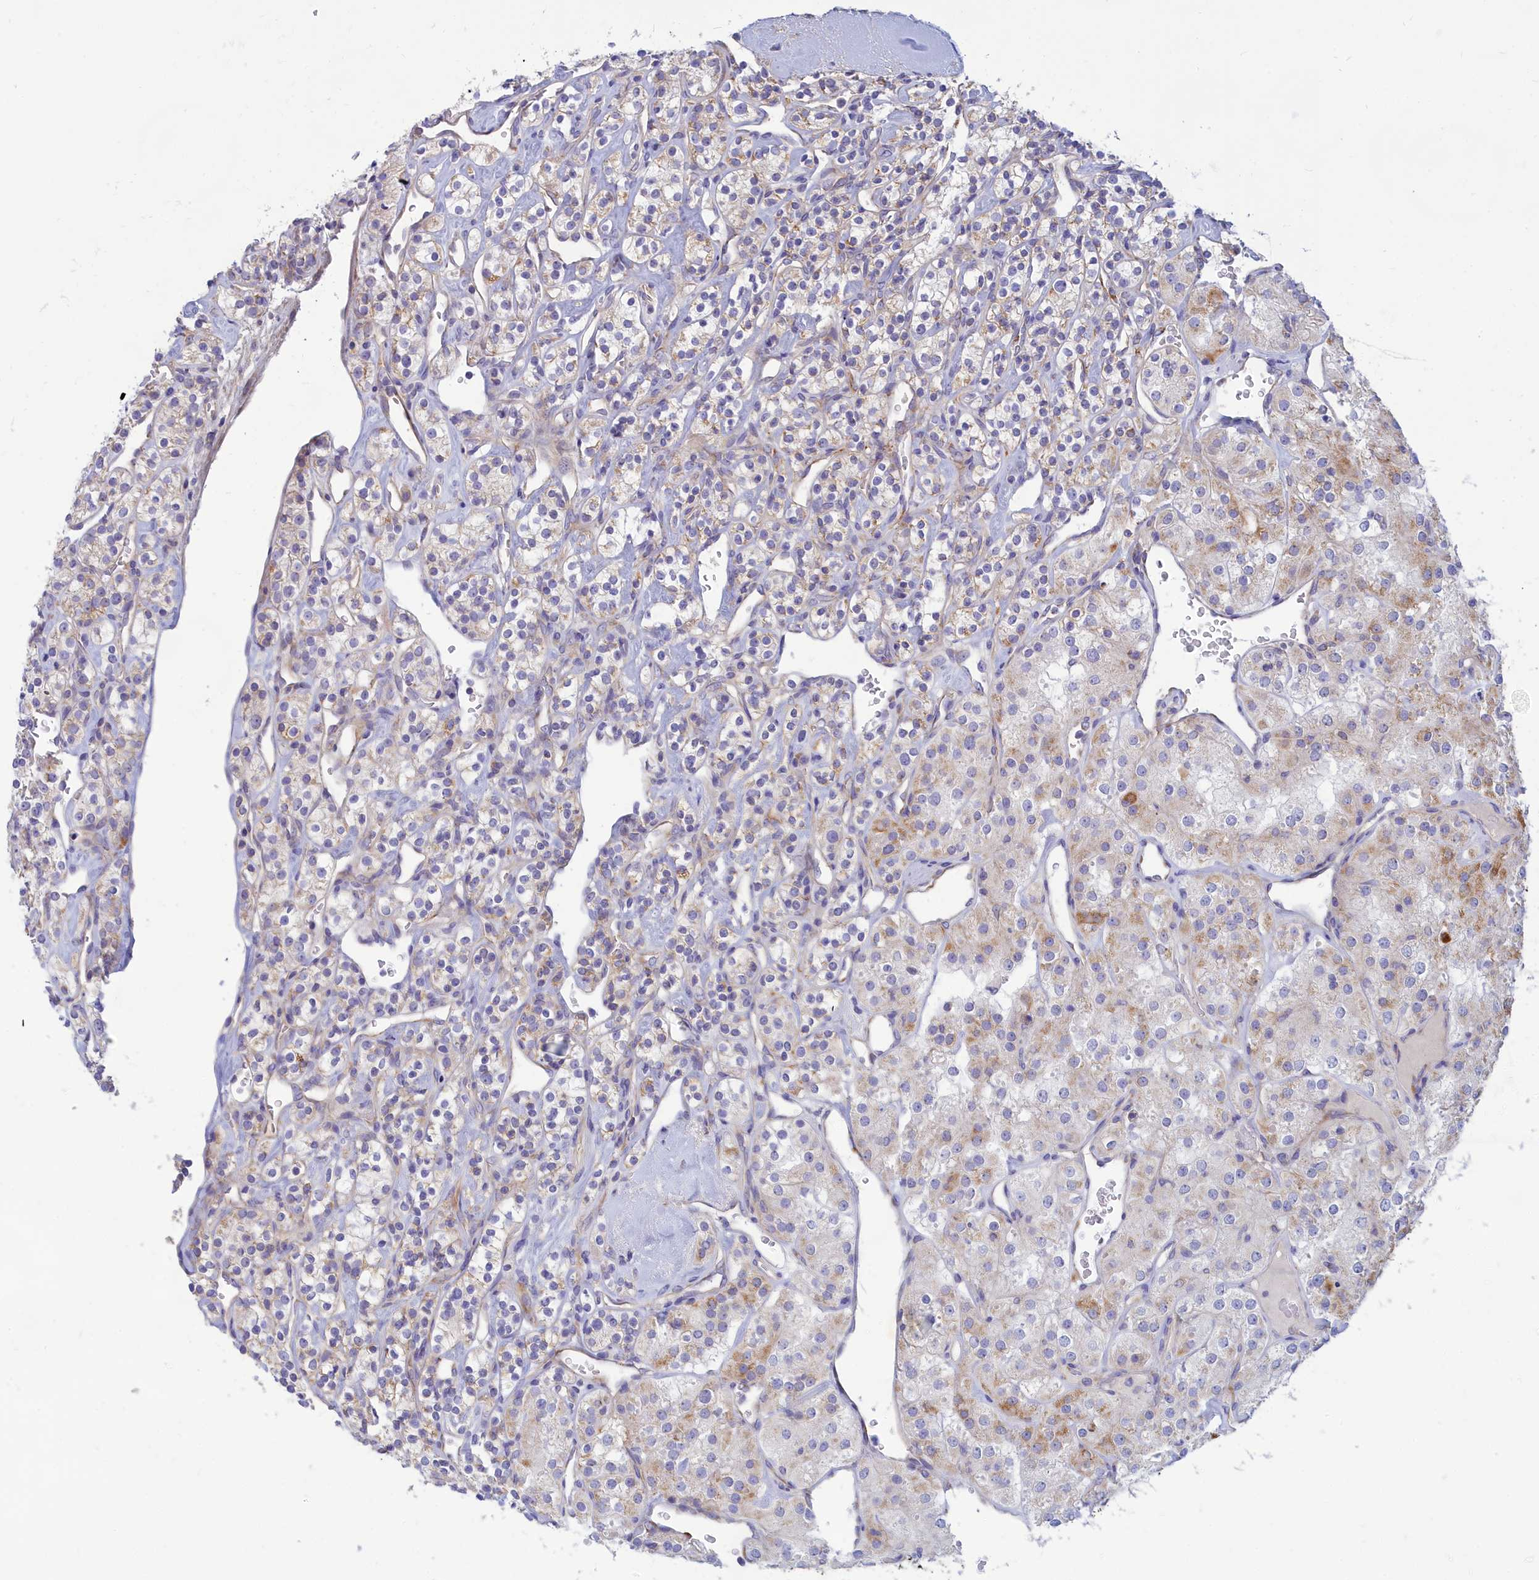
{"staining": {"intensity": "moderate", "quantity": "<25%", "location": "cytoplasmic/membranous"}, "tissue": "renal cancer", "cell_type": "Tumor cells", "image_type": "cancer", "snomed": [{"axis": "morphology", "description": "Adenocarcinoma, NOS"}, {"axis": "topography", "description": "Kidney"}], "caption": "Adenocarcinoma (renal) tissue demonstrates moderate cytoplasmic/membranous expression in approximately <25% of tumor cells, visualized by immunohistochemistry.", "gene": "TMEM30B", "patient": {"sex": "male", "age": 77}}